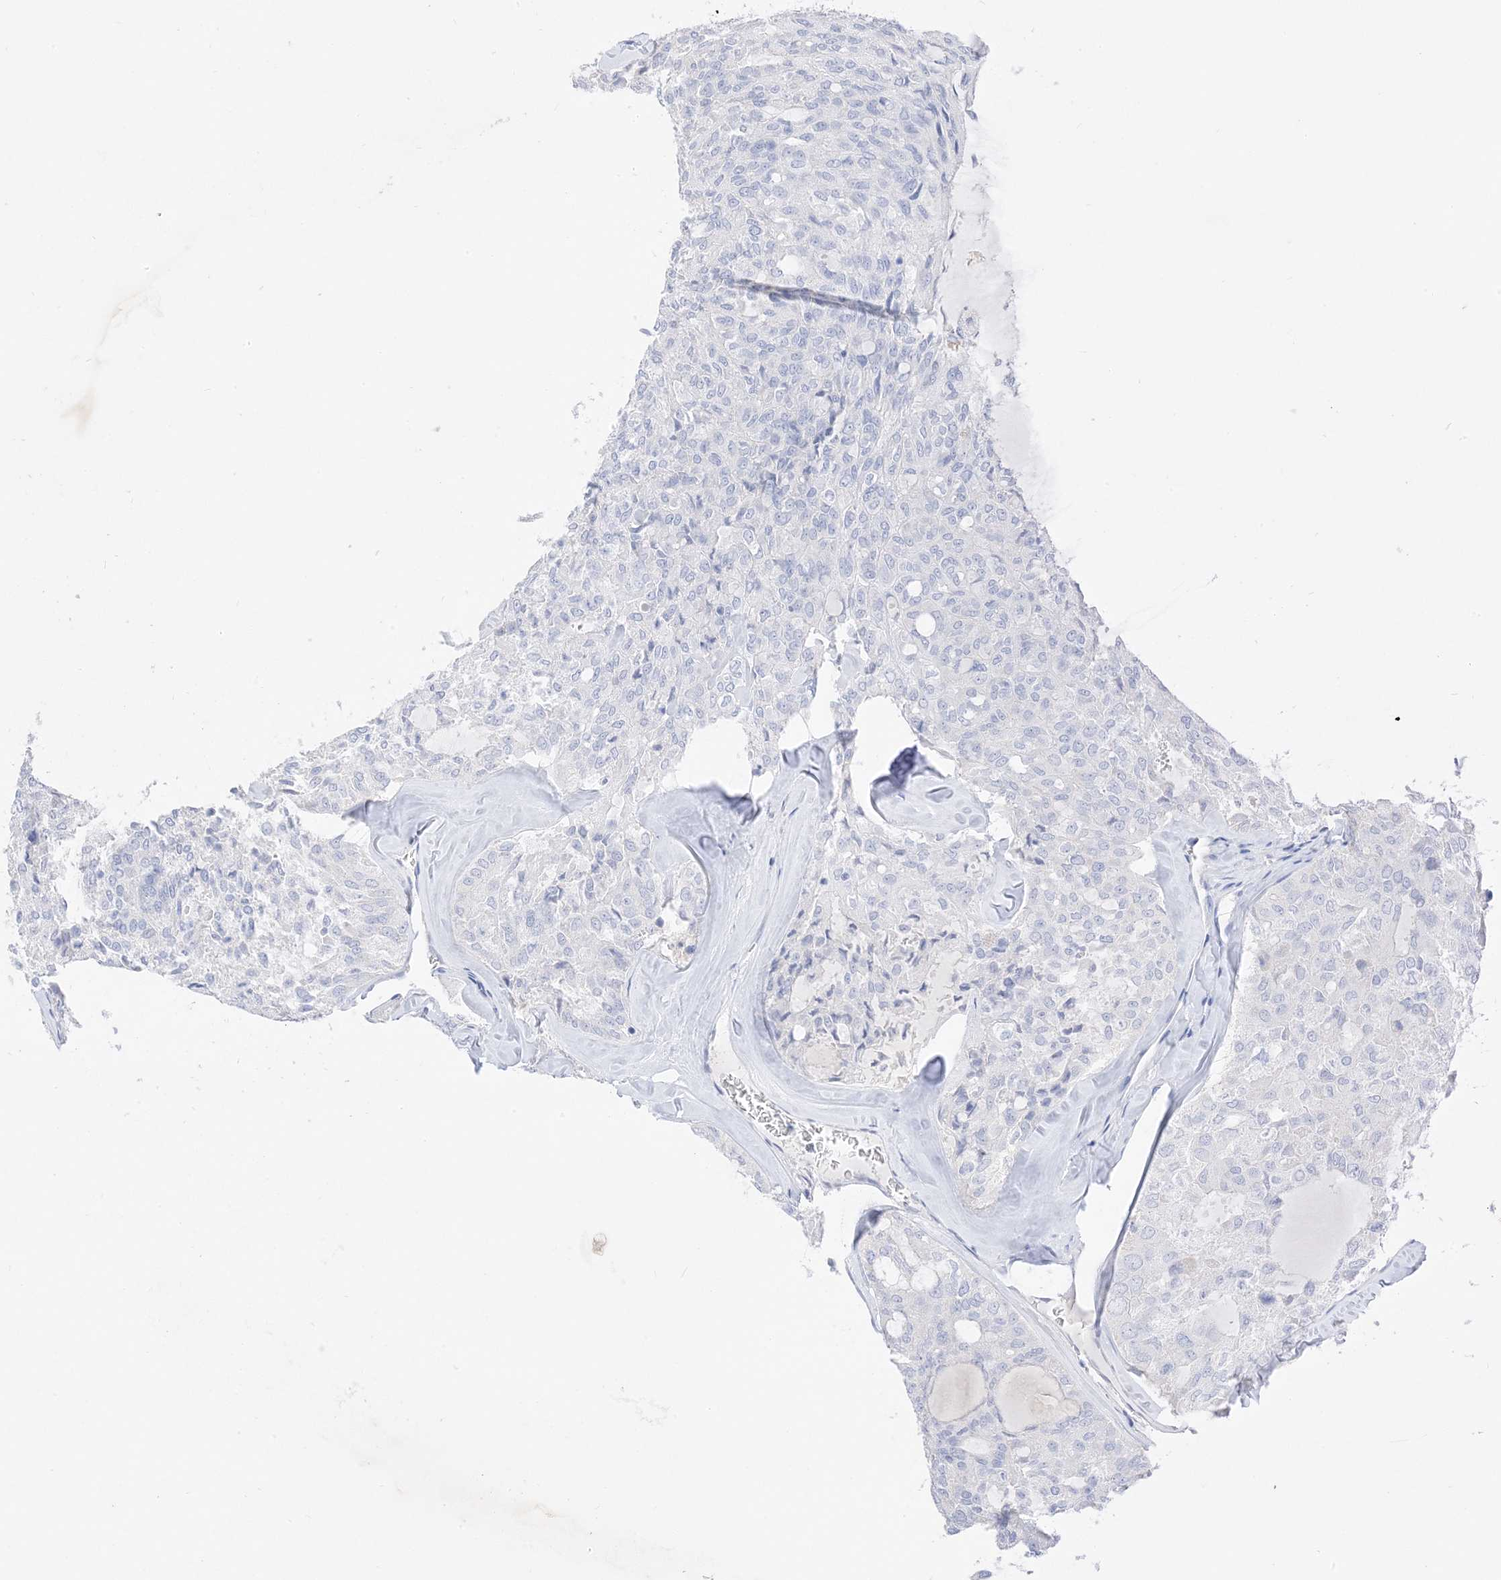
{"staining": {"intensity": "negative", "quantity": "none", "location": "none"}, "tissue": "thyroid cancer", "cell_type": "Tumor cells", "image_type": "cancer", "snomed": [{"axis": "morphology", "description": "Follicular adenoma carcinoma, NOS"}, {"axis": "topography", "description": "Thyroid gland"}], "caption": "IHC of human thyroid cancer (follicular adenoma carcinoma) exhibits no positivity in tumor cells. (Stains: DAB (3,3'-diaminobenzidine) immunohistochemistry (IHC) with hematoxylin counter stain, Microscopy: brightfield microscopy at high magnification).", "gene": "MUC17", "patient": {"sex": "male", "age": 75}}